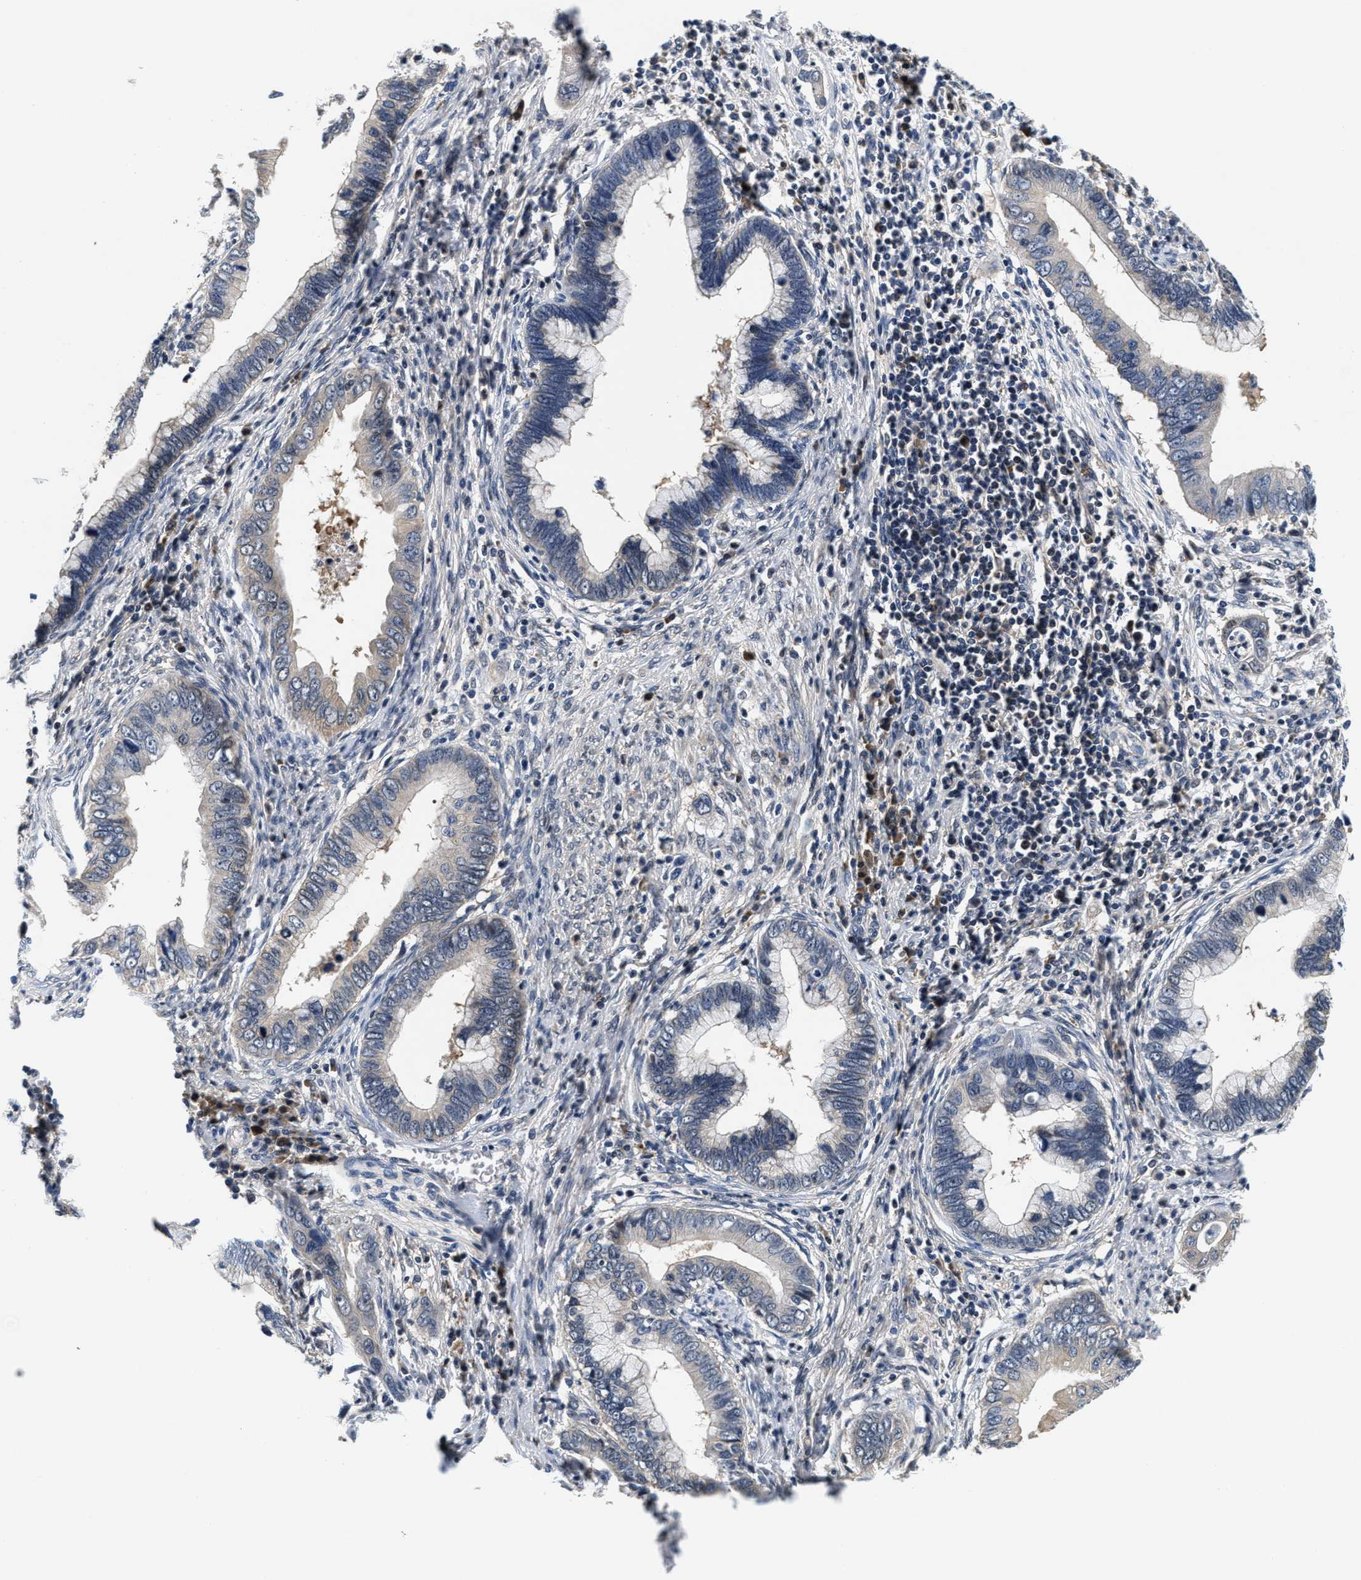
{"staining": {"intensity": "negative", "quantity": "none", "location": "none"}, "tissue": "cervical cancer", "cell_type": "Tumor cells", "image_type": "cancer", "snomed": [{"axis": "morphology", "description": "Adenocarcinoma, NOS"}, {"axis": "topography", "description": "Cervix"}], "caption": "Tumor cells are negative for brown protein staining in cervical cancer.", "gene": "PHPT1", "patient": {"sex": "female", "age": 44}}